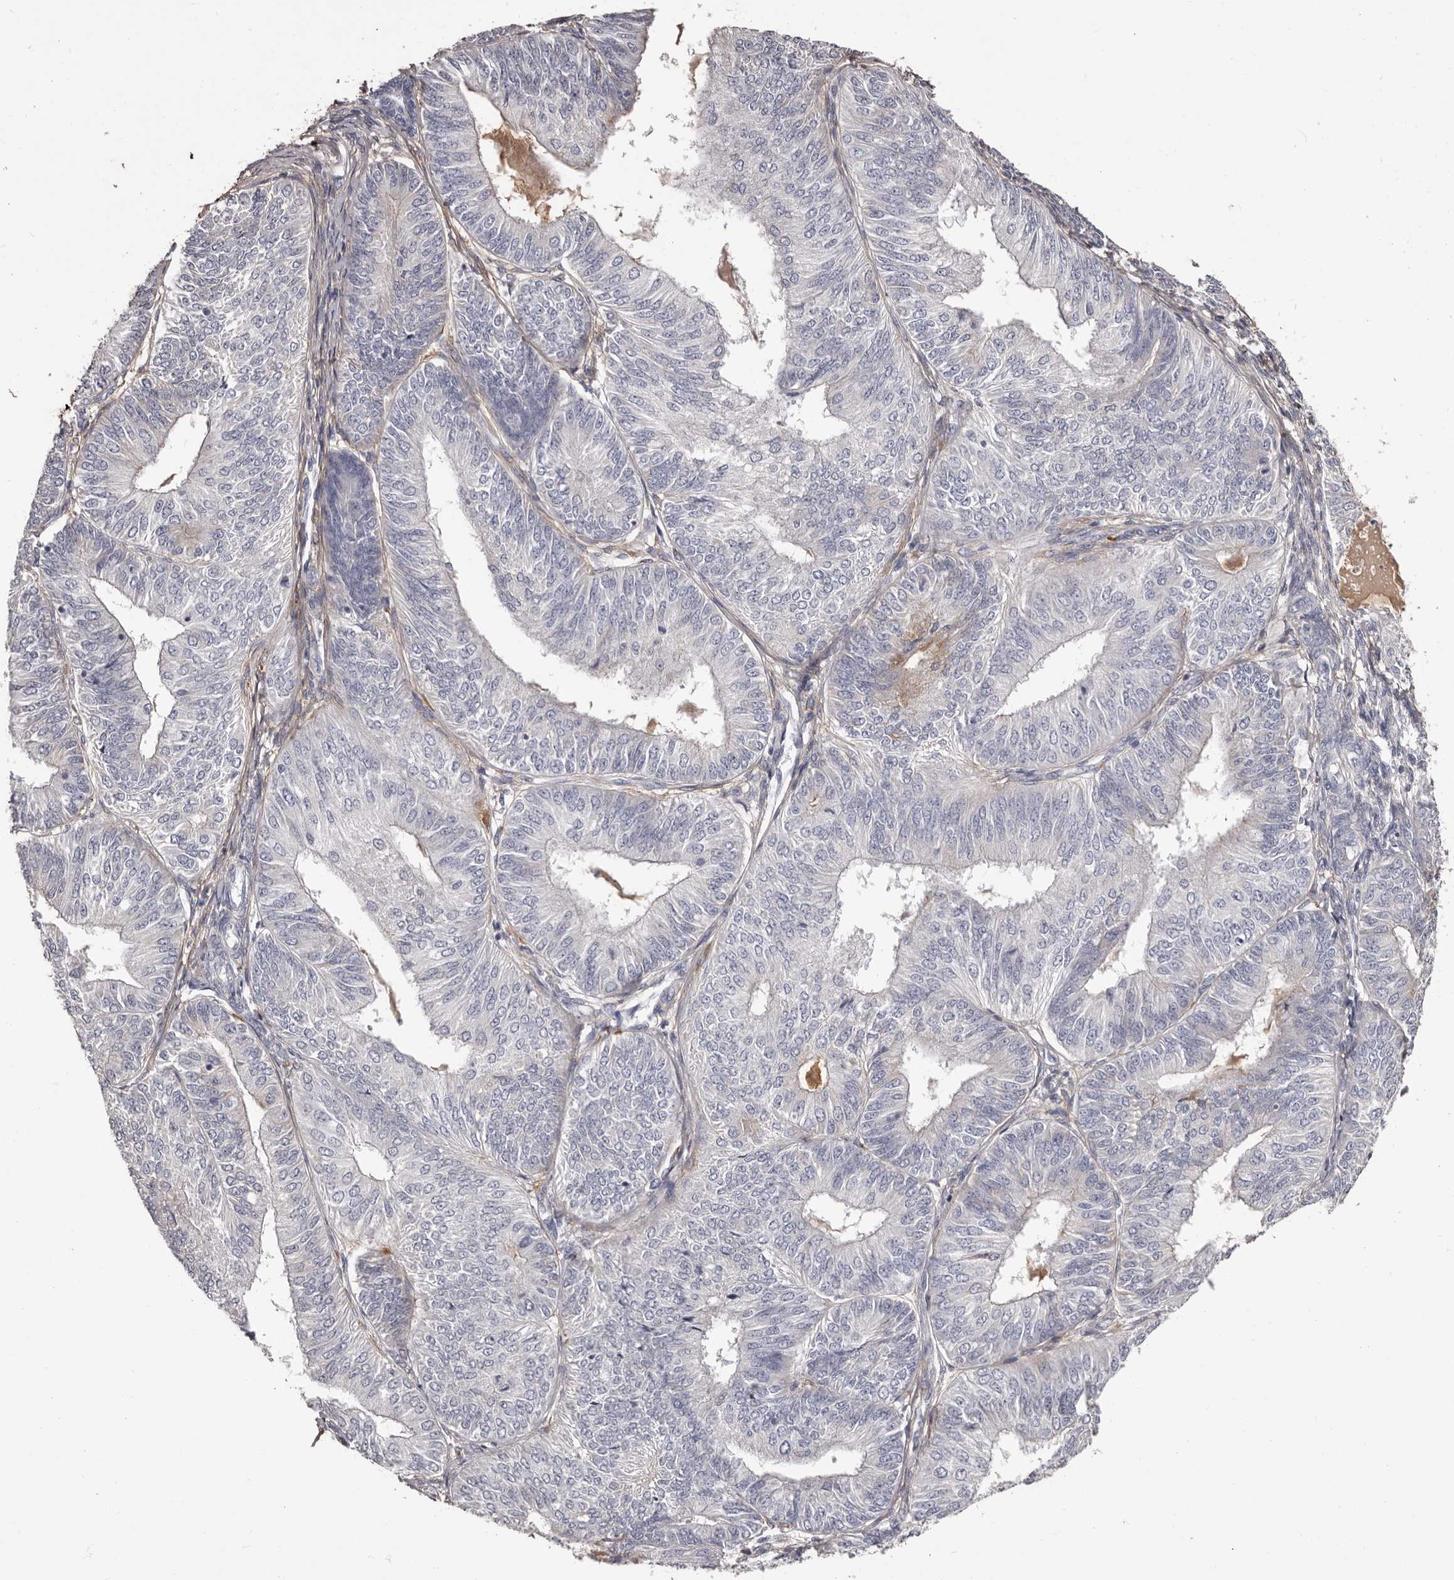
{"staining": {"intensity": "negative", "quantity": "none", "location": "none"}, "tissue": "endometrial cancer", "cell_type": "Tumor cells", "image_type": "cancer", "snomed": [{"axis": "morphology", "description": "Adenocarcinoma, NOS"}, {"axis": "topography", "description": "Endometrium"}], "caption": "Immunohistochemical staining of human endometrial cancer (adenocarcinoma) demonstrates no significant staining in tumor cells.", "gene": "COL6A1", "patient": {"sex": "female", "age": 58}}